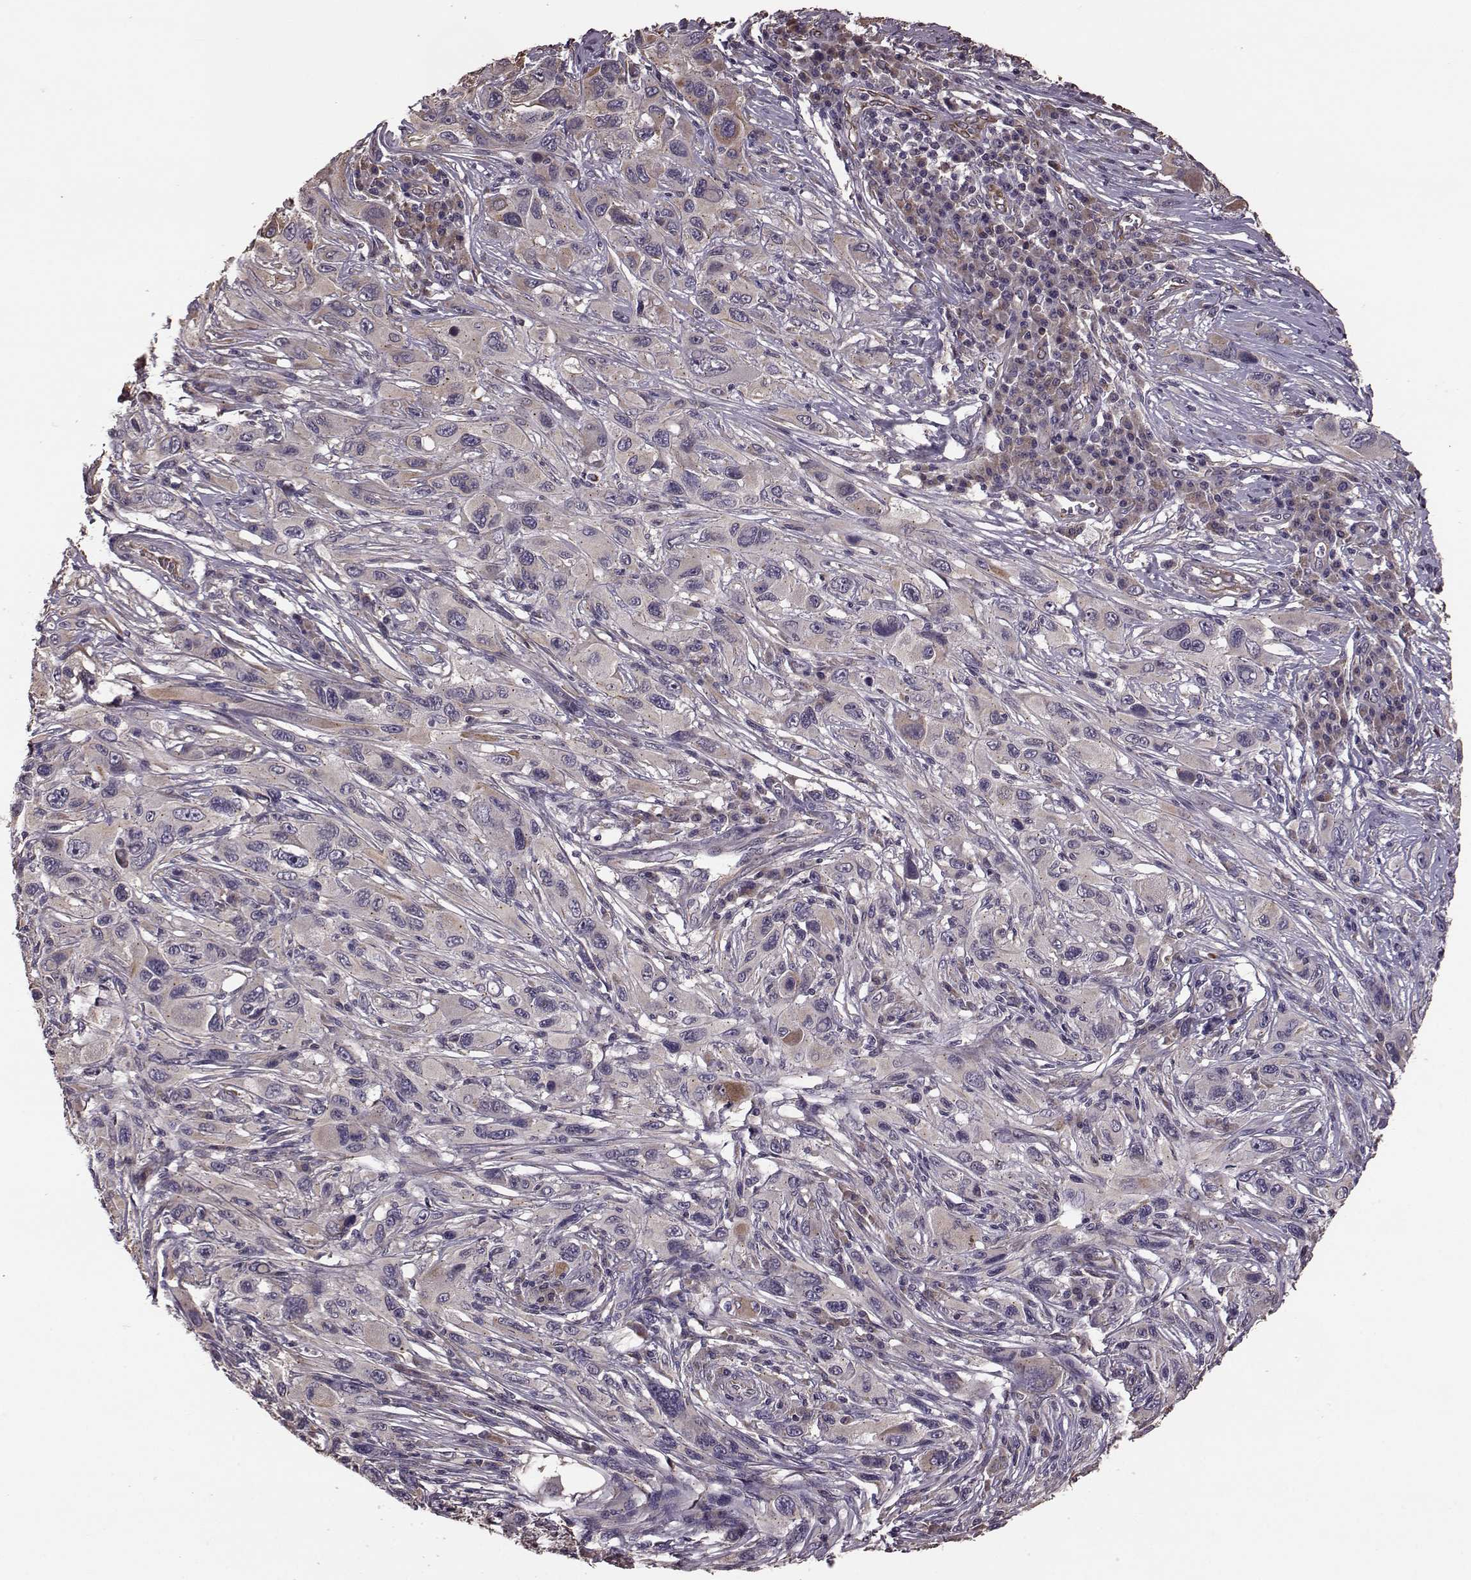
{"staining": {"intensity": "weak", "quantity": "<25%", "location": "cytoplasmic/membranous"}, "tissue": "melanoma", "cell_type": "Tumor cells", "image_type": "cancer", "snomed": [{"axis": "morphology", "description": "Malignant melanoma, NOS"}, {"axis": "topography", "description": "Skin"}], "caption": "High magnification brightfield microscopy of melanoma stained with DAB (3,3'-diaminobenzidine) (brown) and counterstained with hematoxylin (blue): tumor cells show no significant staining.", "gene": "NTF3", "patient": {"sex": "male", "age": 53}}